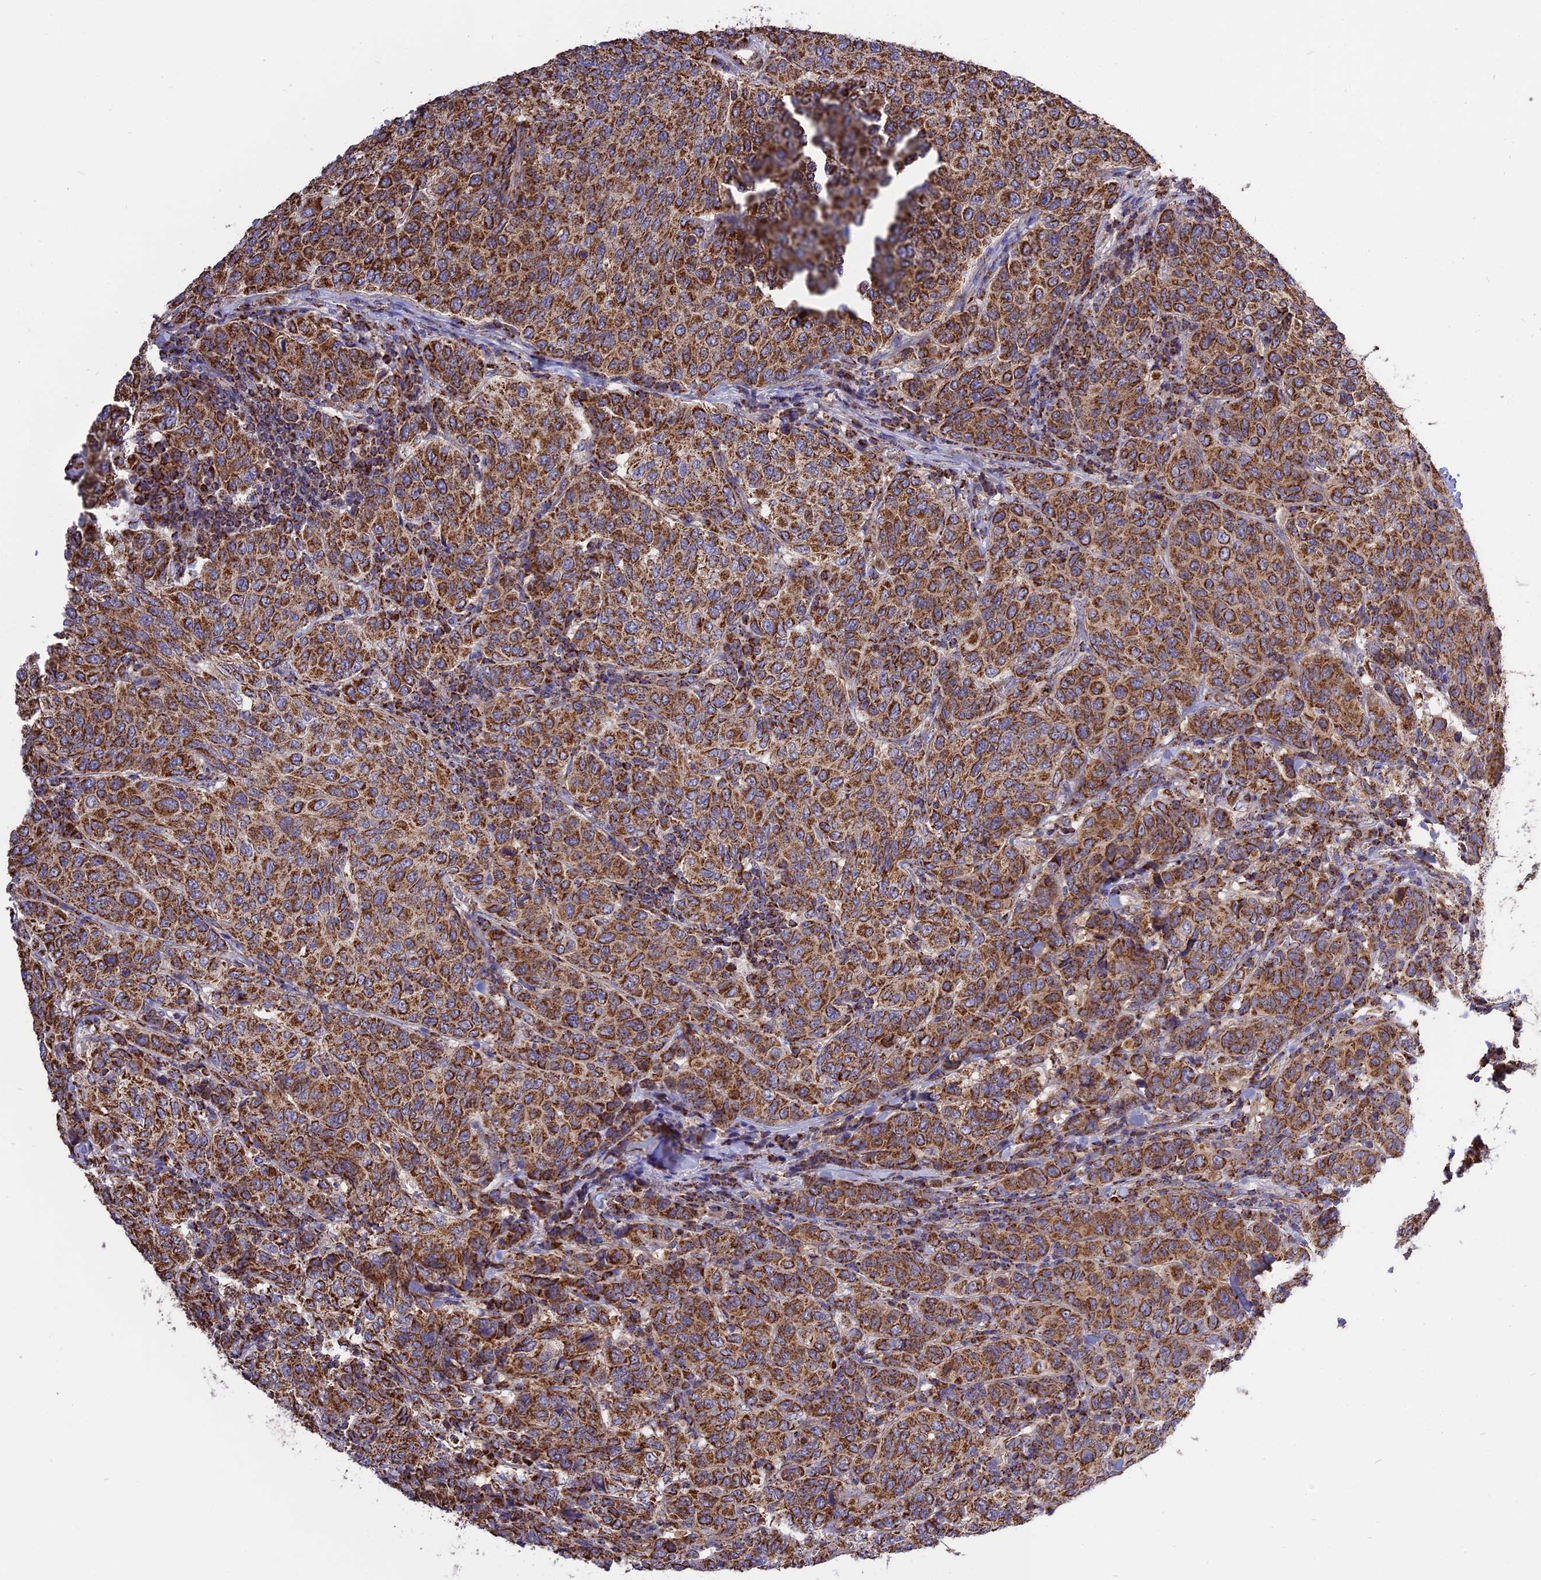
{"staining": {"intensity": "strong", "quantity": ">75%", "location": "cytoplasmic/membranous"}, "tissue": "breast cancer", "cell_type": "Tumor cells", "image_type": "cancer", "snomed": [{"axis": "morphology", "description": "Duct carcinoma"}, {"axis": "topography", "description": "Breast"}], "caption": "High-magnification brightfield microscopy of breast cancer (invasive ductal carcinoma) stained with DAB (3,3'-diaminobenzidine) (brown) and counterstained with hematoxylin (blue). tumor cells exhibit strong cytoplasmic/membranous staining is identified in about>75% of cells. (DAB = brown stain, brightfield microscopy at high magnification).", "gene": "TTC4", "patient": {"sex": "female", "age": 55}}